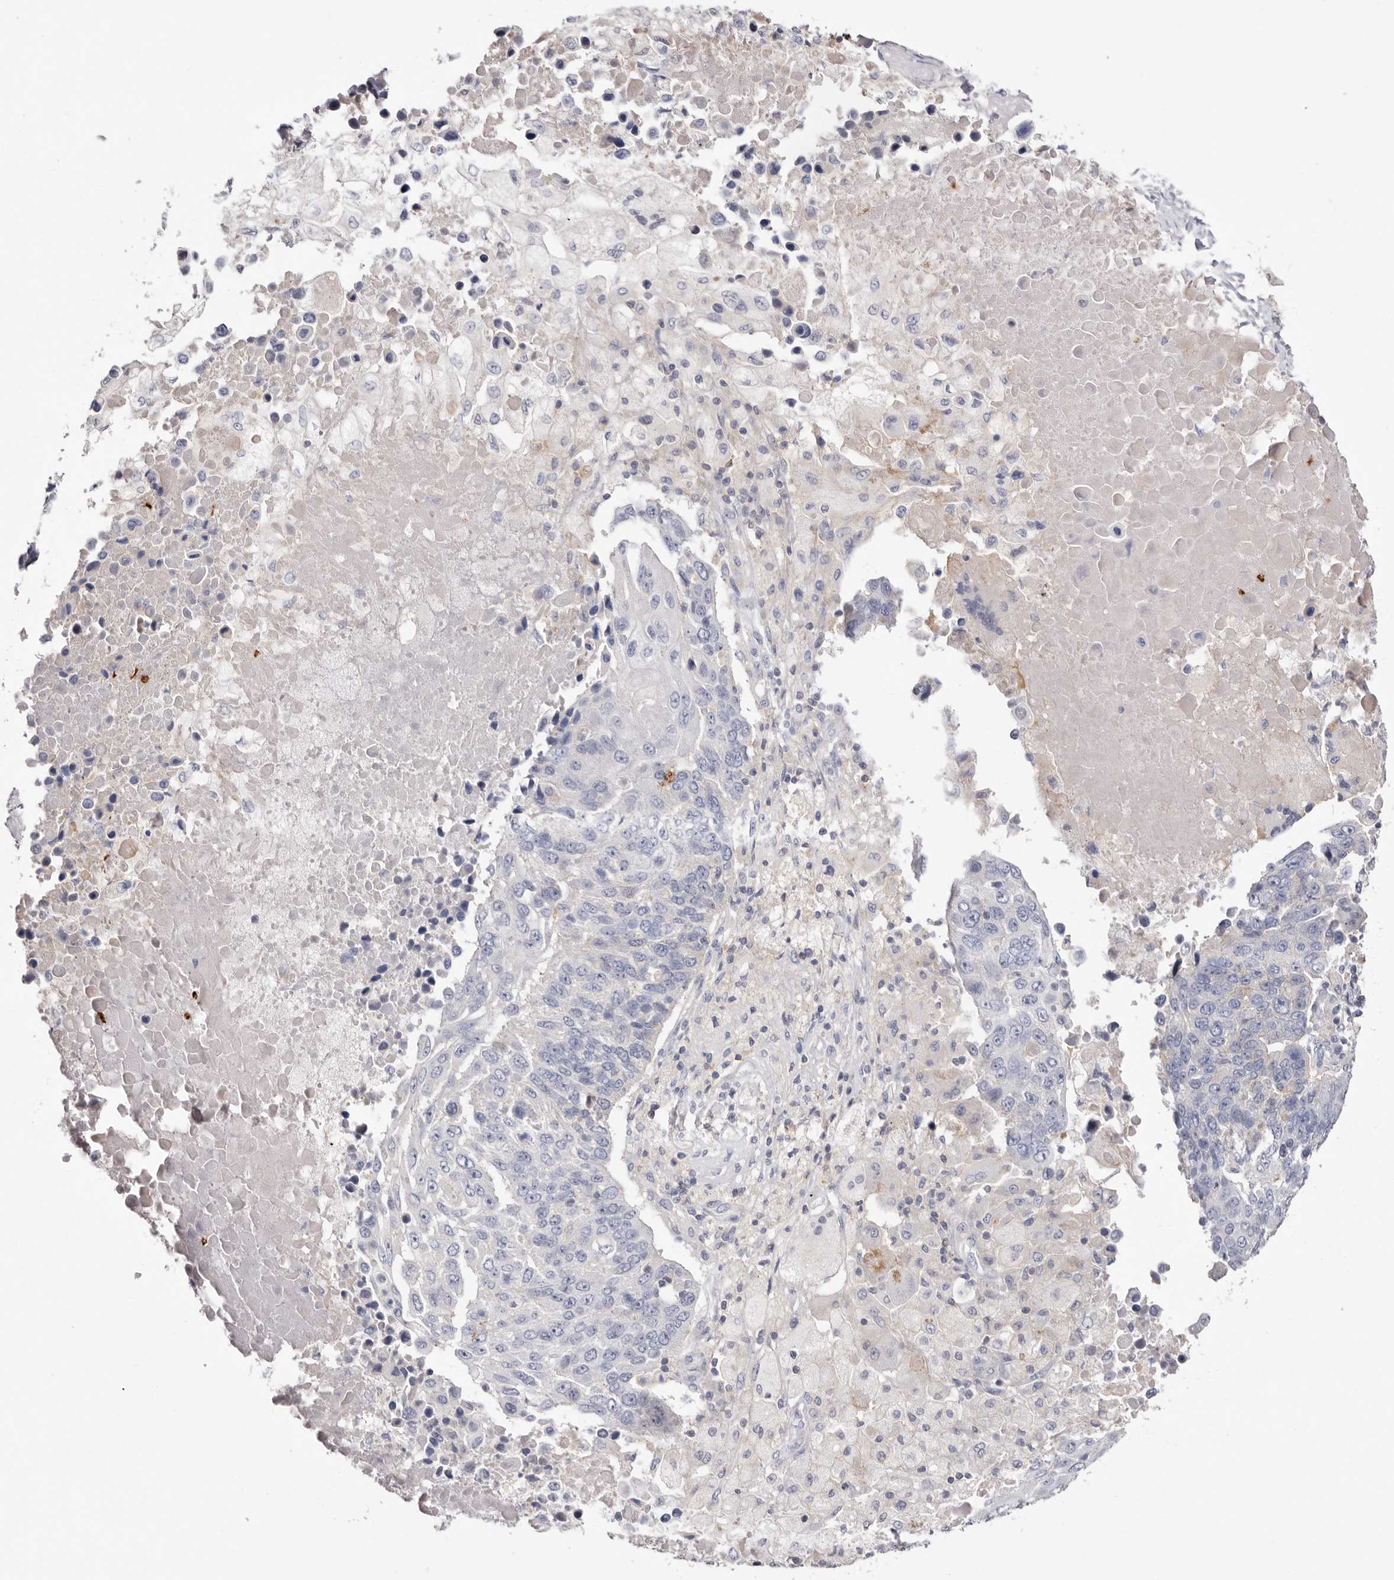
{"staining": {"intensity": "negative", "quantity": "none", "location": "none"}, "tissue": "lung cancer", "cell_type": "Tumor cells", "image_type": "cancer", "snomed": [{"axis": "morphology", "description": "Squamous cell carcinoma, NOS"}, {"axis": "topography", "description": "Lung"}], "caption": "The photomicrograph reveals no staining of tumor cells in lung cancer.", "gene": "S1PR5", "patient": {"sex": "male", "age": 66}}